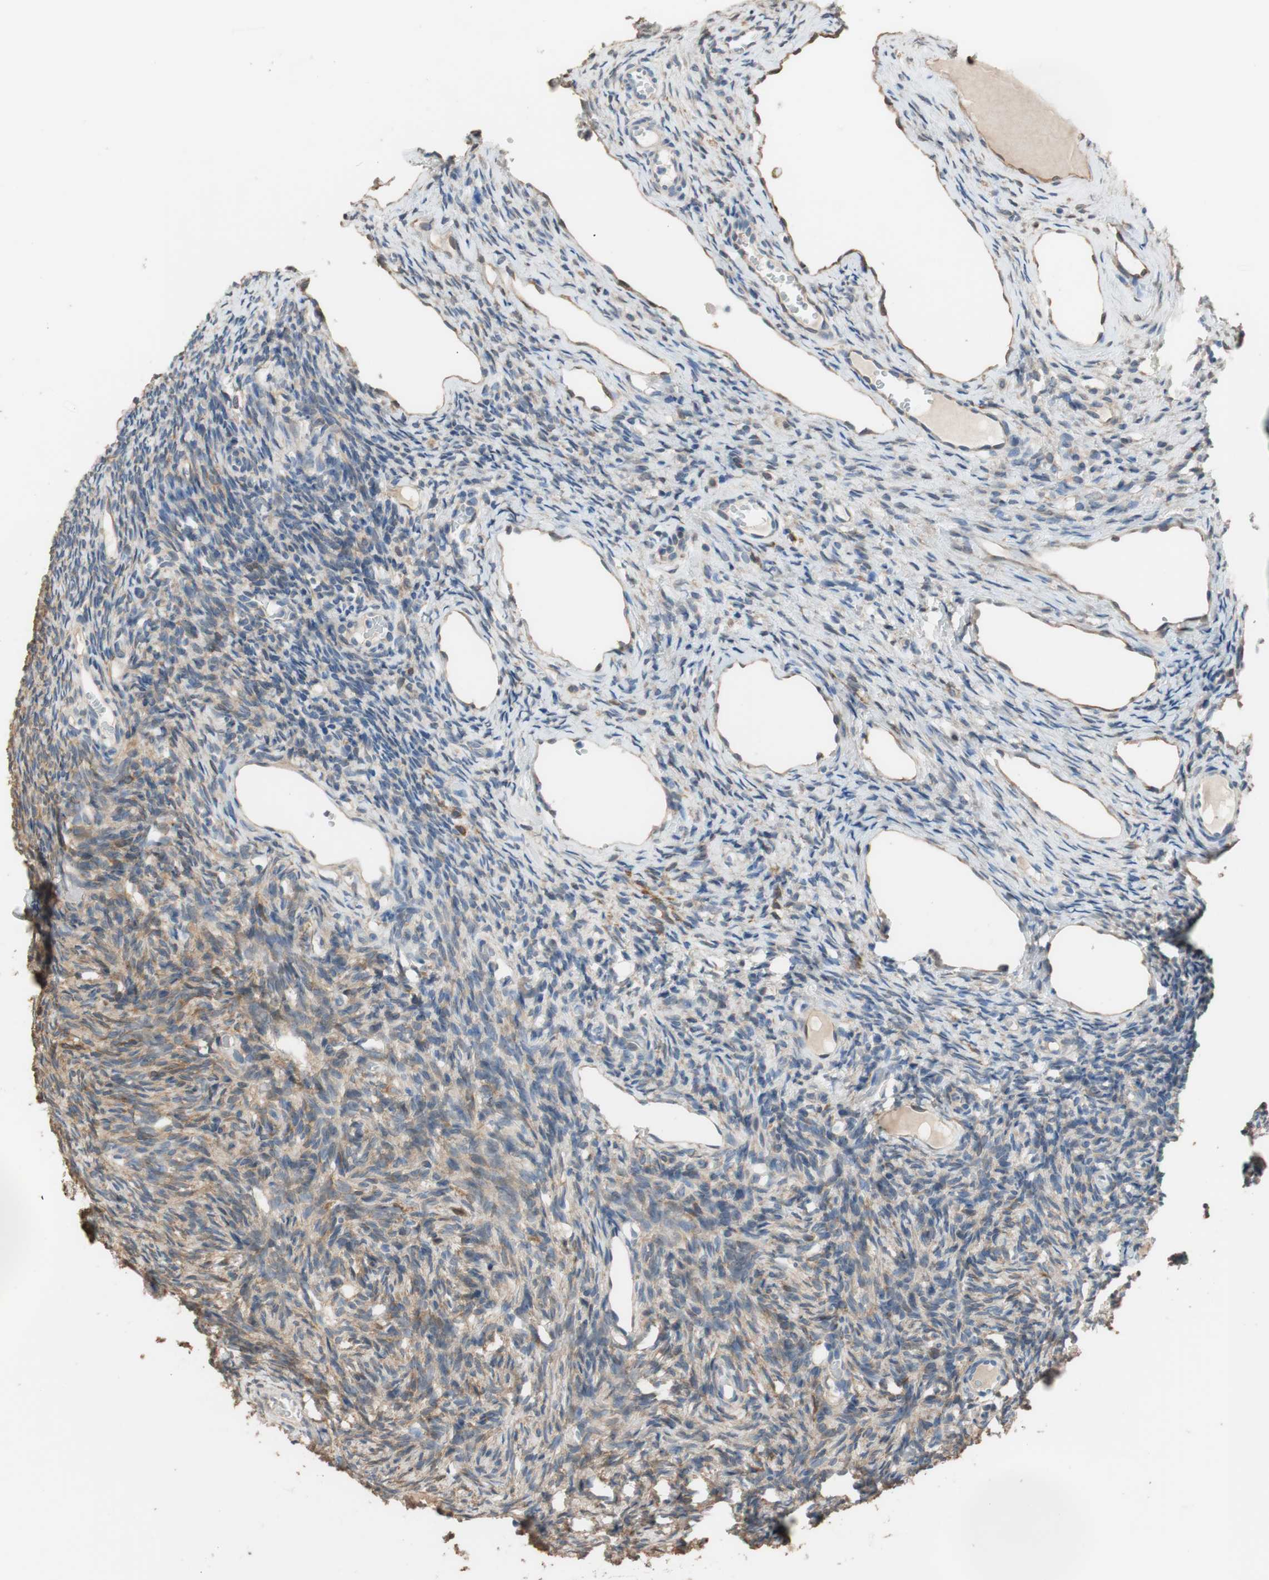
{"staining": {"intensity": "moderate", "quantity": ">75%", "location": "cytoplasmic/membranous"}, "tissue": "ovary", "cell_type": "Follicle cells", "image_type": "normal", "snomed": [{"axis": "morphology", "description": "Normal tissue, NOS"}, {"axis": "topography", "description": "Ovary"}], "caption": "A brown stain highlights moderate cytoplasmic/membranous expression of a protein in follicle cells of benign human ovary.", "gene": "ALDH1A2", "patient": {"sex": "female", "age": 33}}